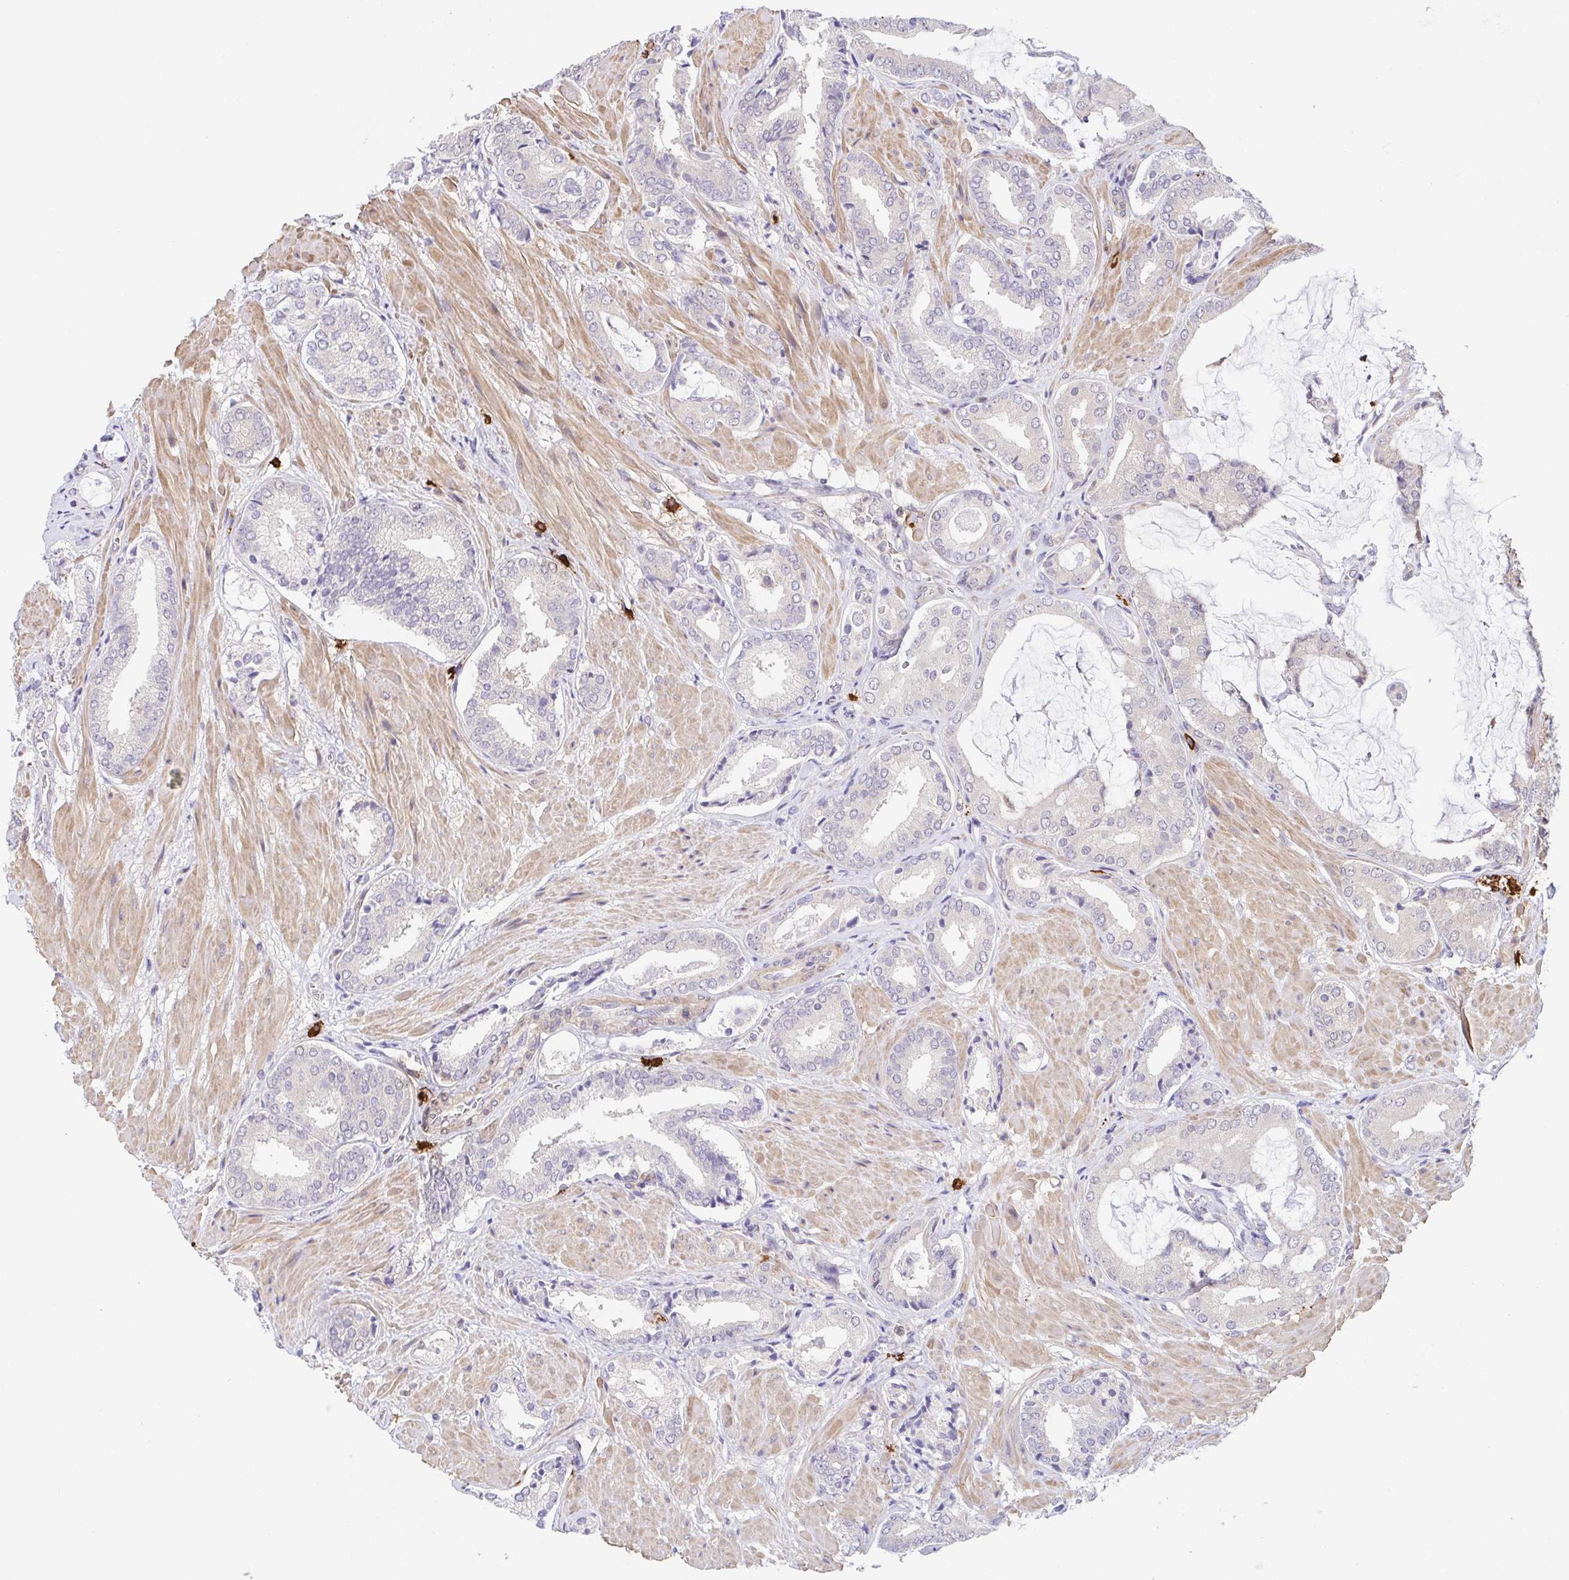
{"staining": {"intensity": "negative", "quantity": "none", "location": "none"}, "tissue": "prostate cancer", "cell_type": "Tumor cells", "image_type": "cancer", "snomed": [{"axis": "morphology", "description": "Adenocarcinoma, High grade"}, {"axis": "topography", "description": "Prostate"}], "caption": "IHC of adenocarcinoma (high-grade) (prostate) demonstrates no expression in tumor cells.", "gene": "PREPL", "patient": {"sex": "male", "age": 56}}